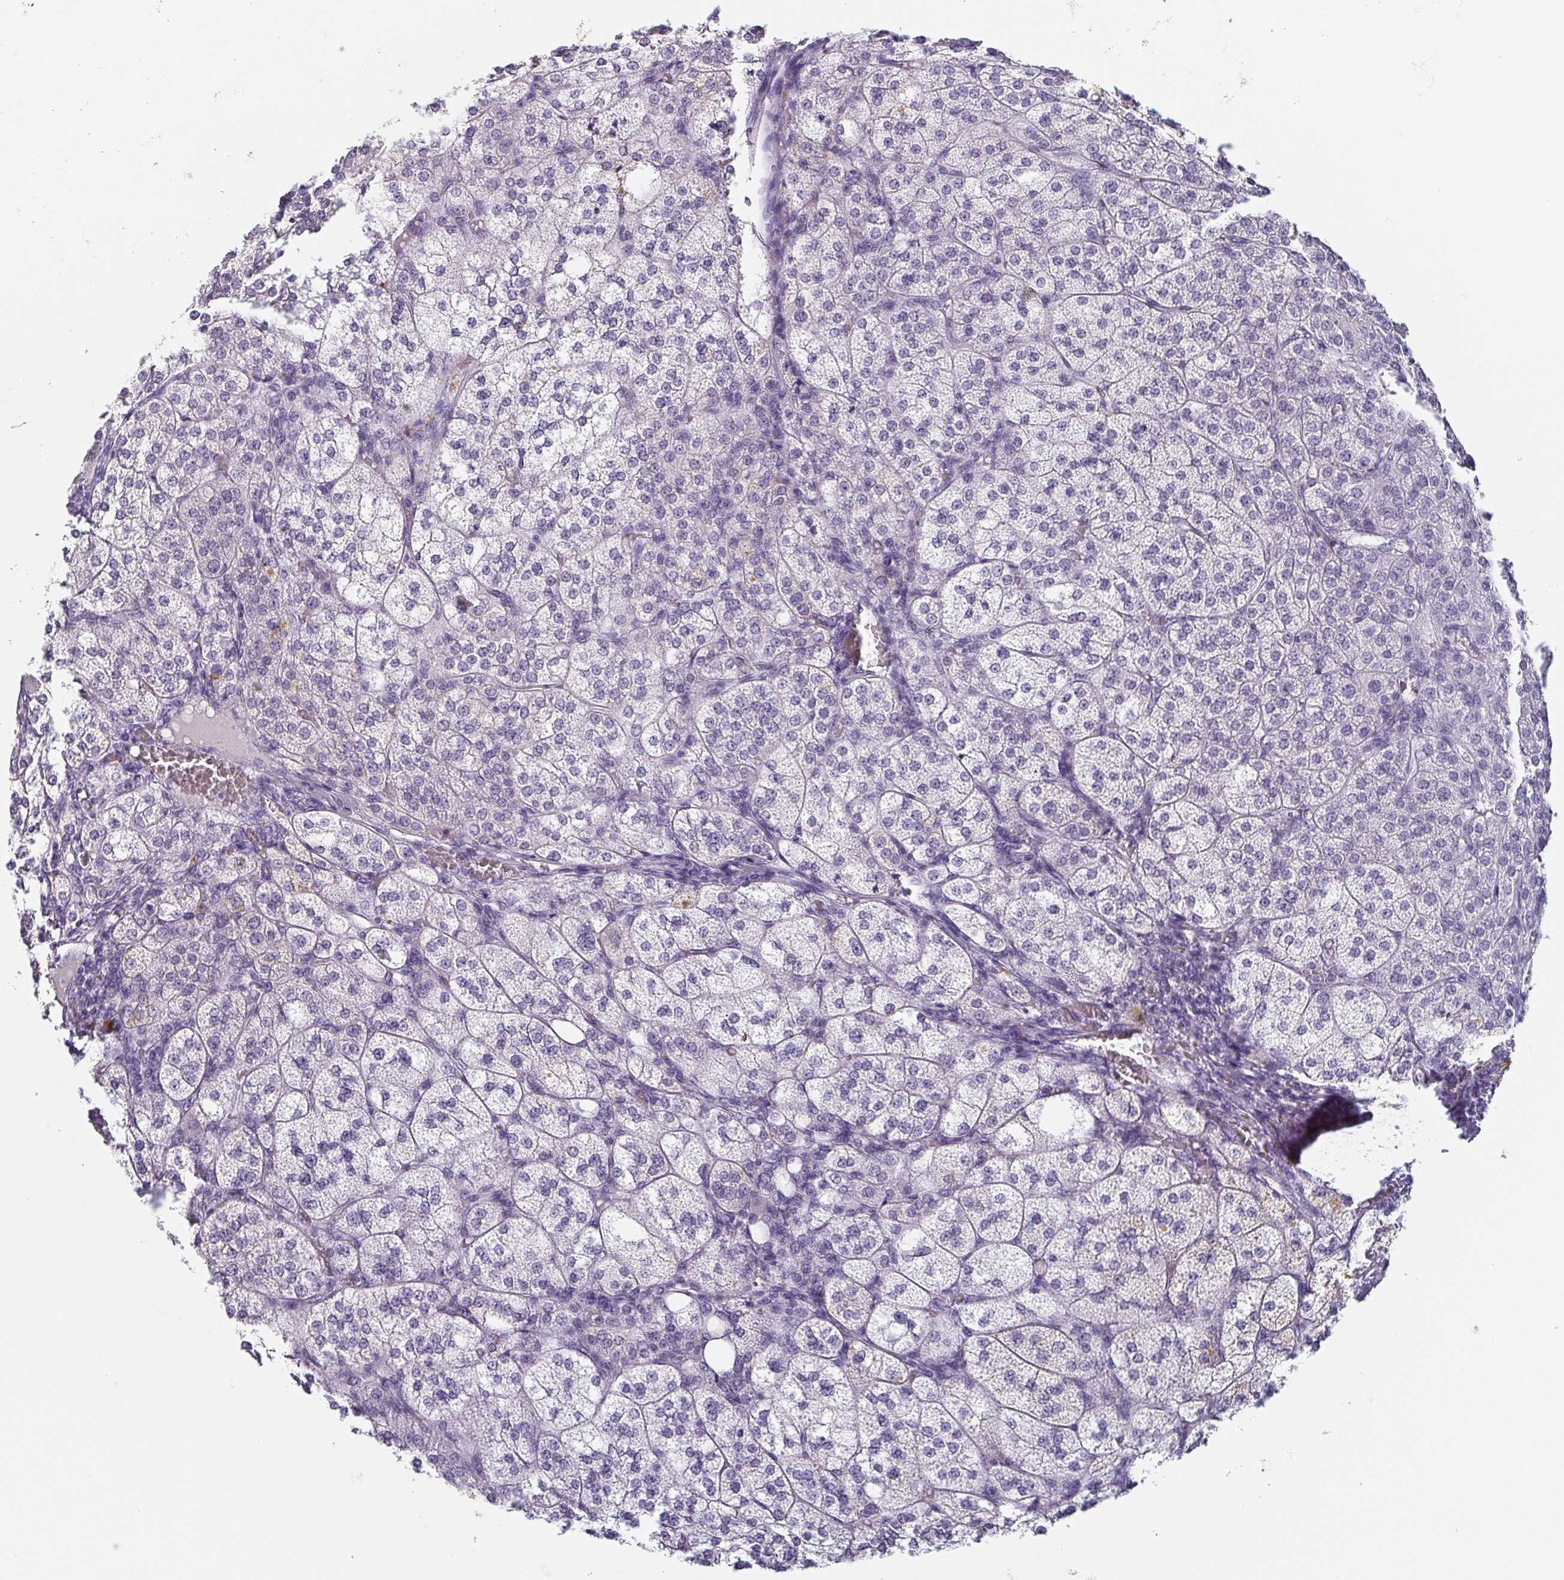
{"staining": {"intensity": "negative", "quantity": "none", "location": "none"}, "tissue": "adrenal gland", "cell_type": "Glandular cells", "image_type": "normal", "snomed": [{"axis": "morphology", "description": "Normal tissue, NOS"}, {"axis": "topography", "description": "Adrenal gland"}], "caption": "Immunohistochemistry (IHC) of normal human adrenal gland reveals no expression in glandular cells.", "gene": "ITLN1", "patient": {"sex": "female", "age": 60}}